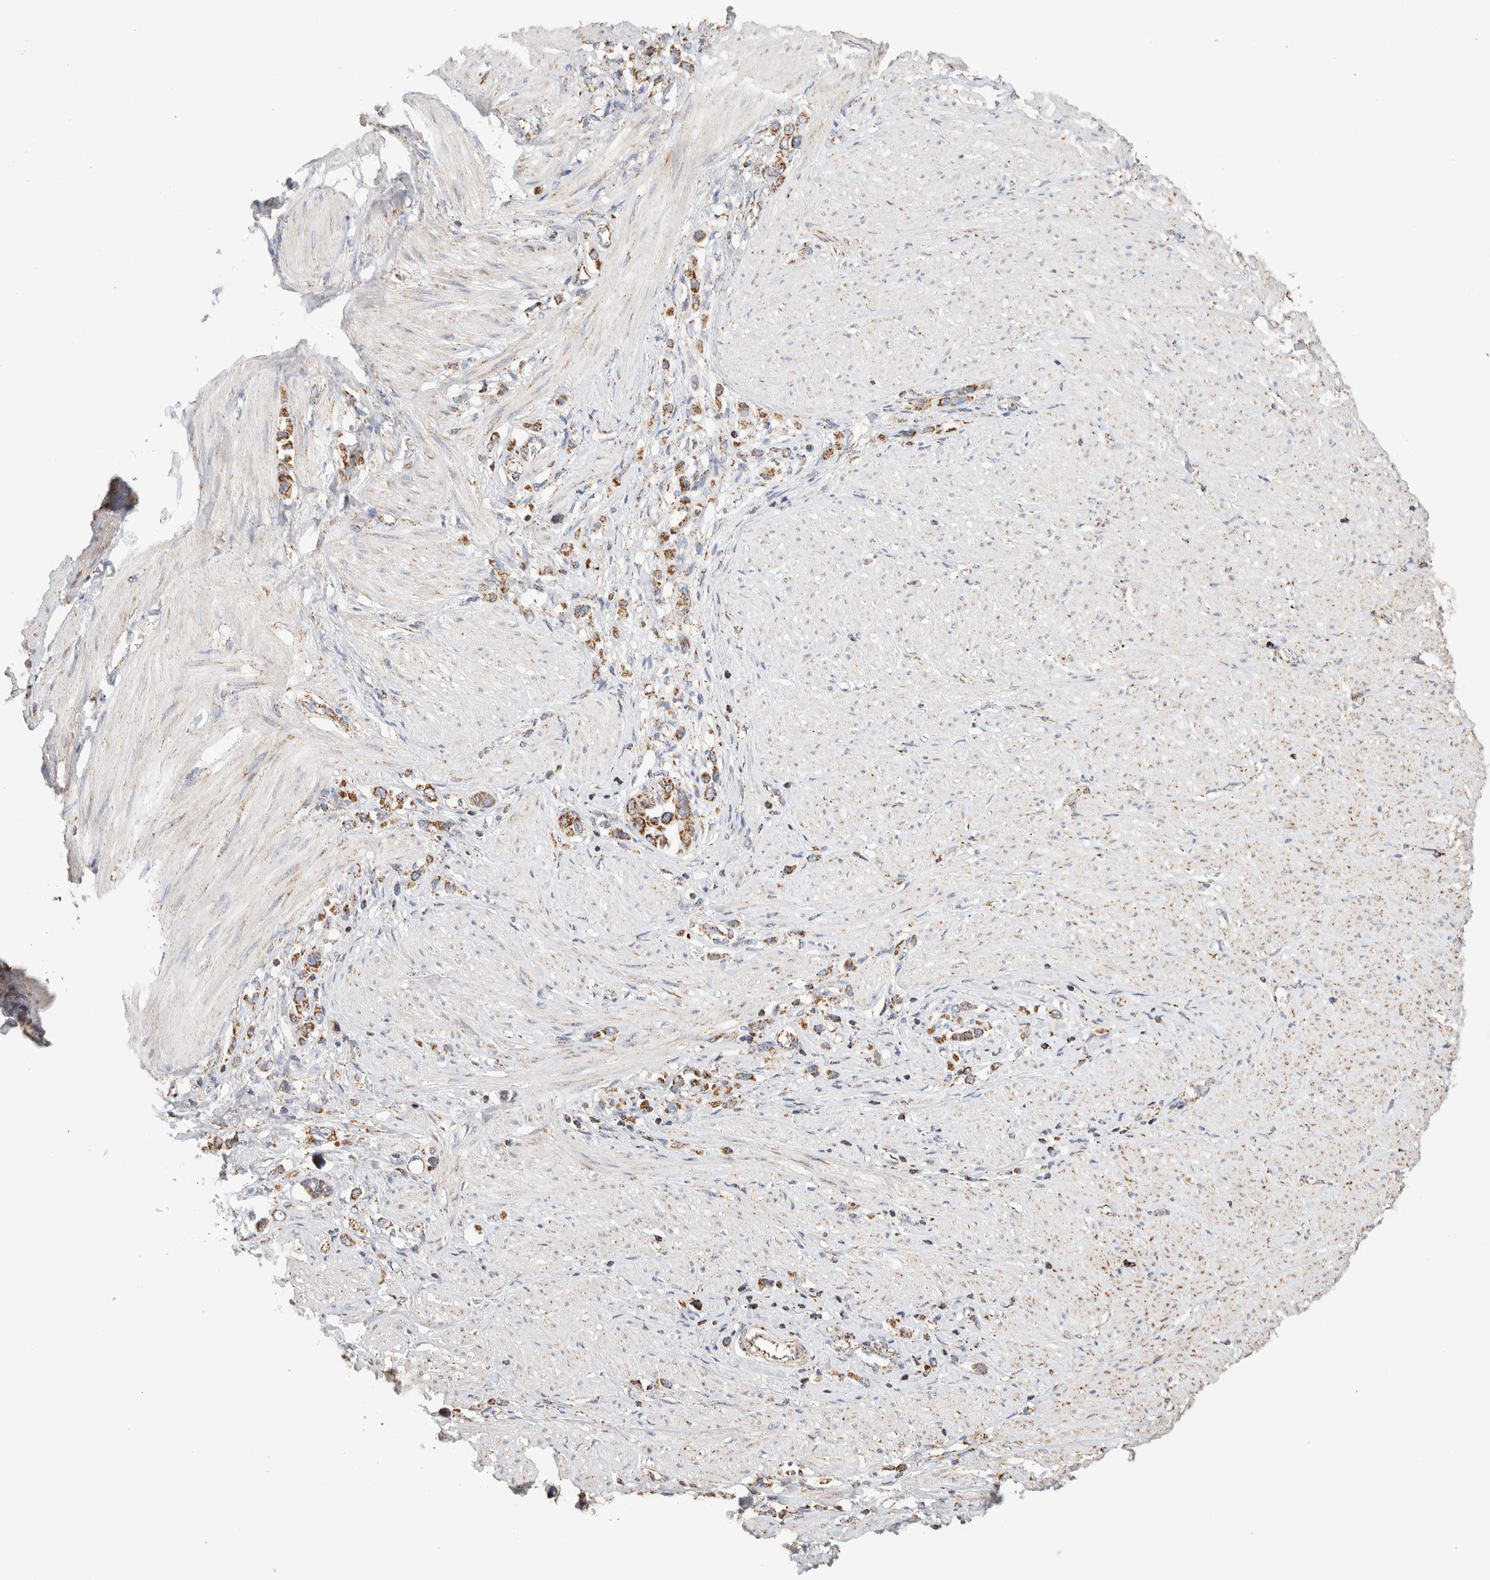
{"staining": {"intensity": "moderate", "quantity": ">75%", "location": "cytoplasmic/membranous"}, "tissue": "stomach cancer", "cell_type": "Tumor cells", "image_type": "cancer", "snomed": [{"axis": "morphology", "description": "Adenocarcinoma, NOS"}, {"axis": "topography", "description": "Stomach"}], "caption": "Immunohistochemistry photomicrograph of neoplastic tissue: human stomach cancer (adenocarcinoma) stained using IHC displays medium levels of moderate protein expression localized specifically in the cytoplasmic/membranous of tumor cells, appearing as a cytoplasmic/membranous brown color.", "gene": "C1QBP", "patient": {"sex": "female", "age": 65}}